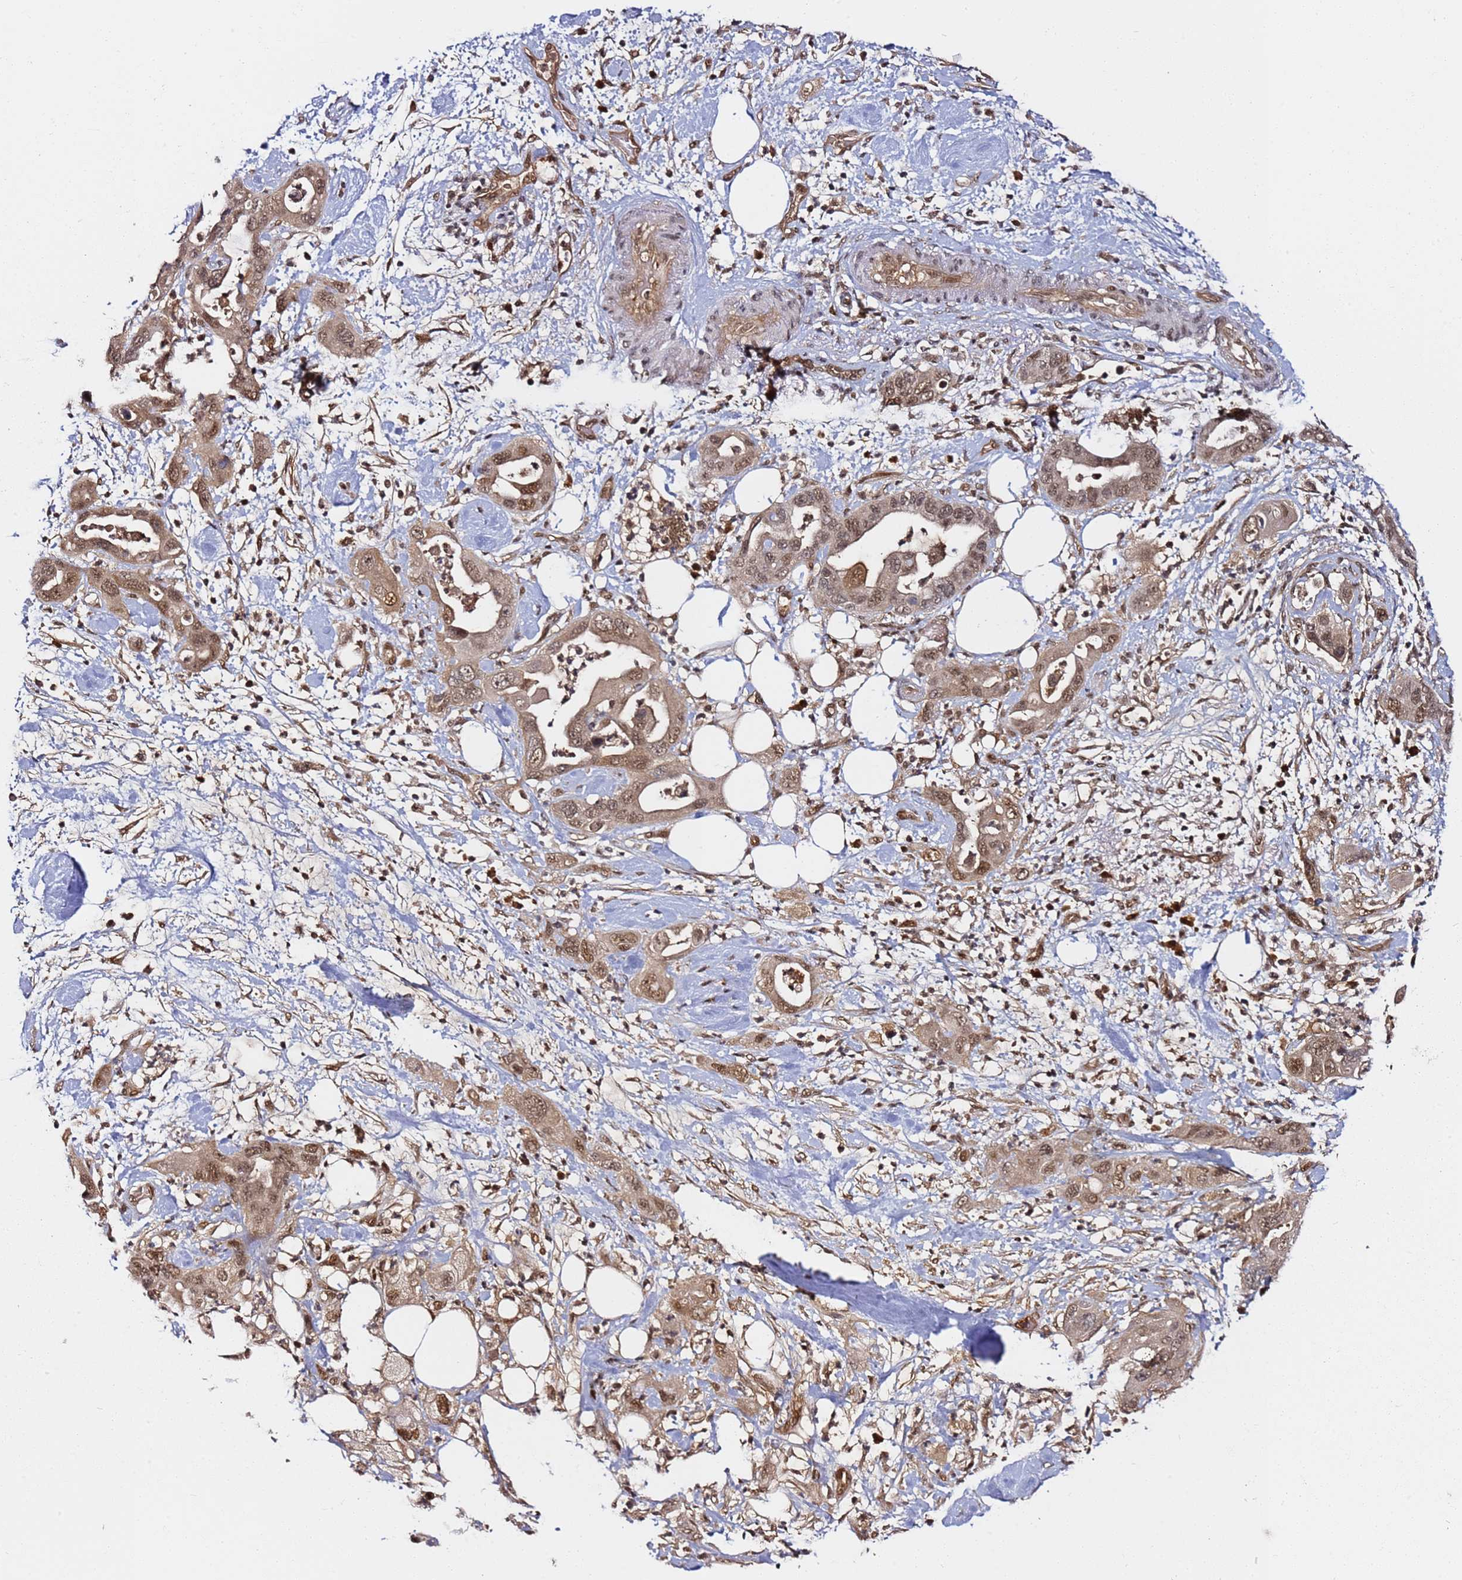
{"staining": {"intensity": "moderate", "quantity": ">75%", "location": "cytoplasmic/membranous,nuclear"}, "tissue": "pancreatic cancer", "cell_type": "Tumor cells", "image_type": "cancer", "snomed": [{"axis": "morphology", "description": "Adenocarcinoma, NOS"}, {"axis": "topography", "description": "Pancreas"}], "caption": "Immunohistochemical staining of pancreatic adenocarcinoma shows medium levels of moderate cytoplasmic/membranous and nuclear protein expression in approximately >75% of tumor cells. (DAB IHC with brightfield microscopy, high magnification).", "gene": "RGS18", "patient": {"sex": "female", "age": 71}}